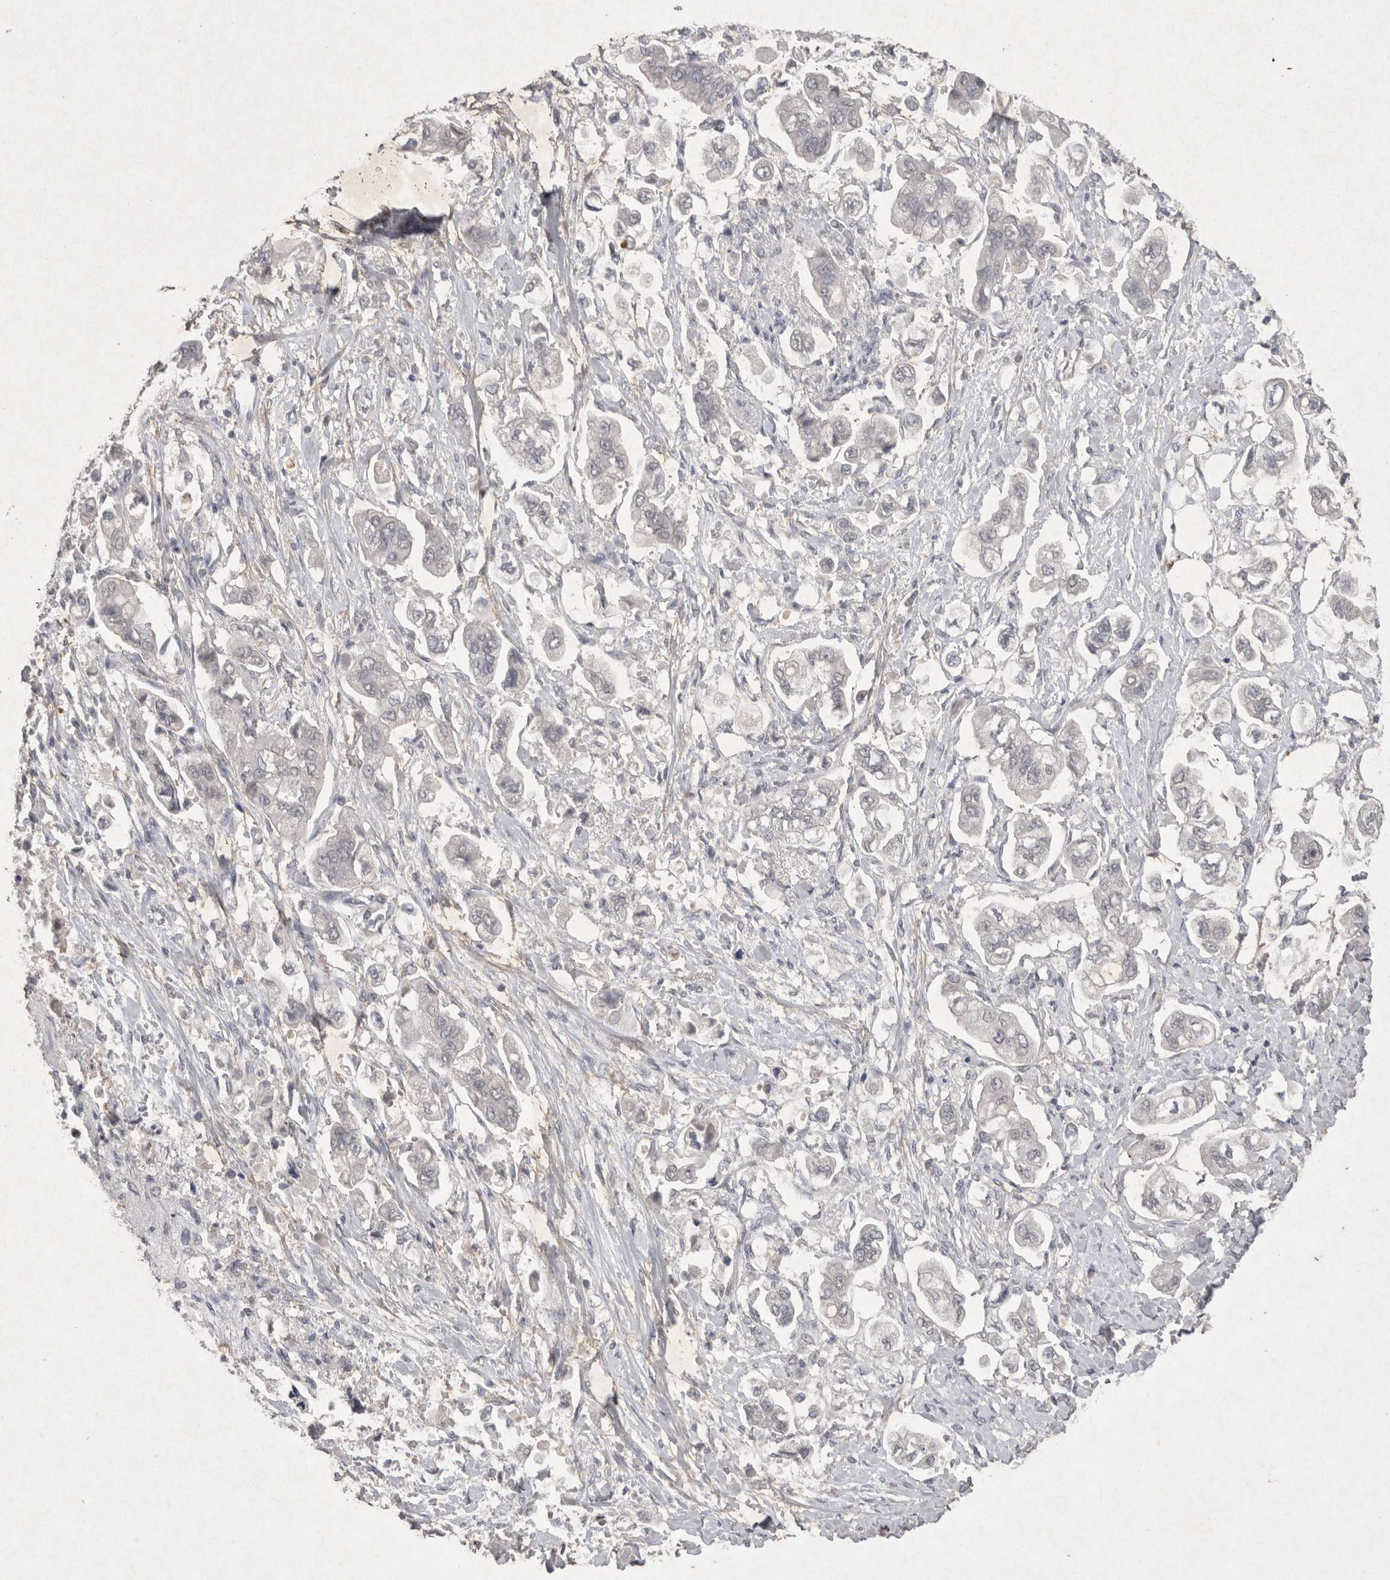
{"staining": {"intensity": "negative", "quantity": "none", "location": "none"}, "tissue": "stomach cancer", "cell_type": "Tumor cells", "image_type": "cancer", "snomed": [{"axis": "morphology", "description": "Adenocarcinoma, NOS"}, {"axis": "topography", "description": "Stomach"}], "caption": "Stomach cancer was stained to show a protein in brown. There is no significant positivity in tumor cells. (Immunohistochemistry (ihc), brightfield microscopy, high magnification).", "gene": "LYVE1", "patient": {"sex": "male", "age": 62}}